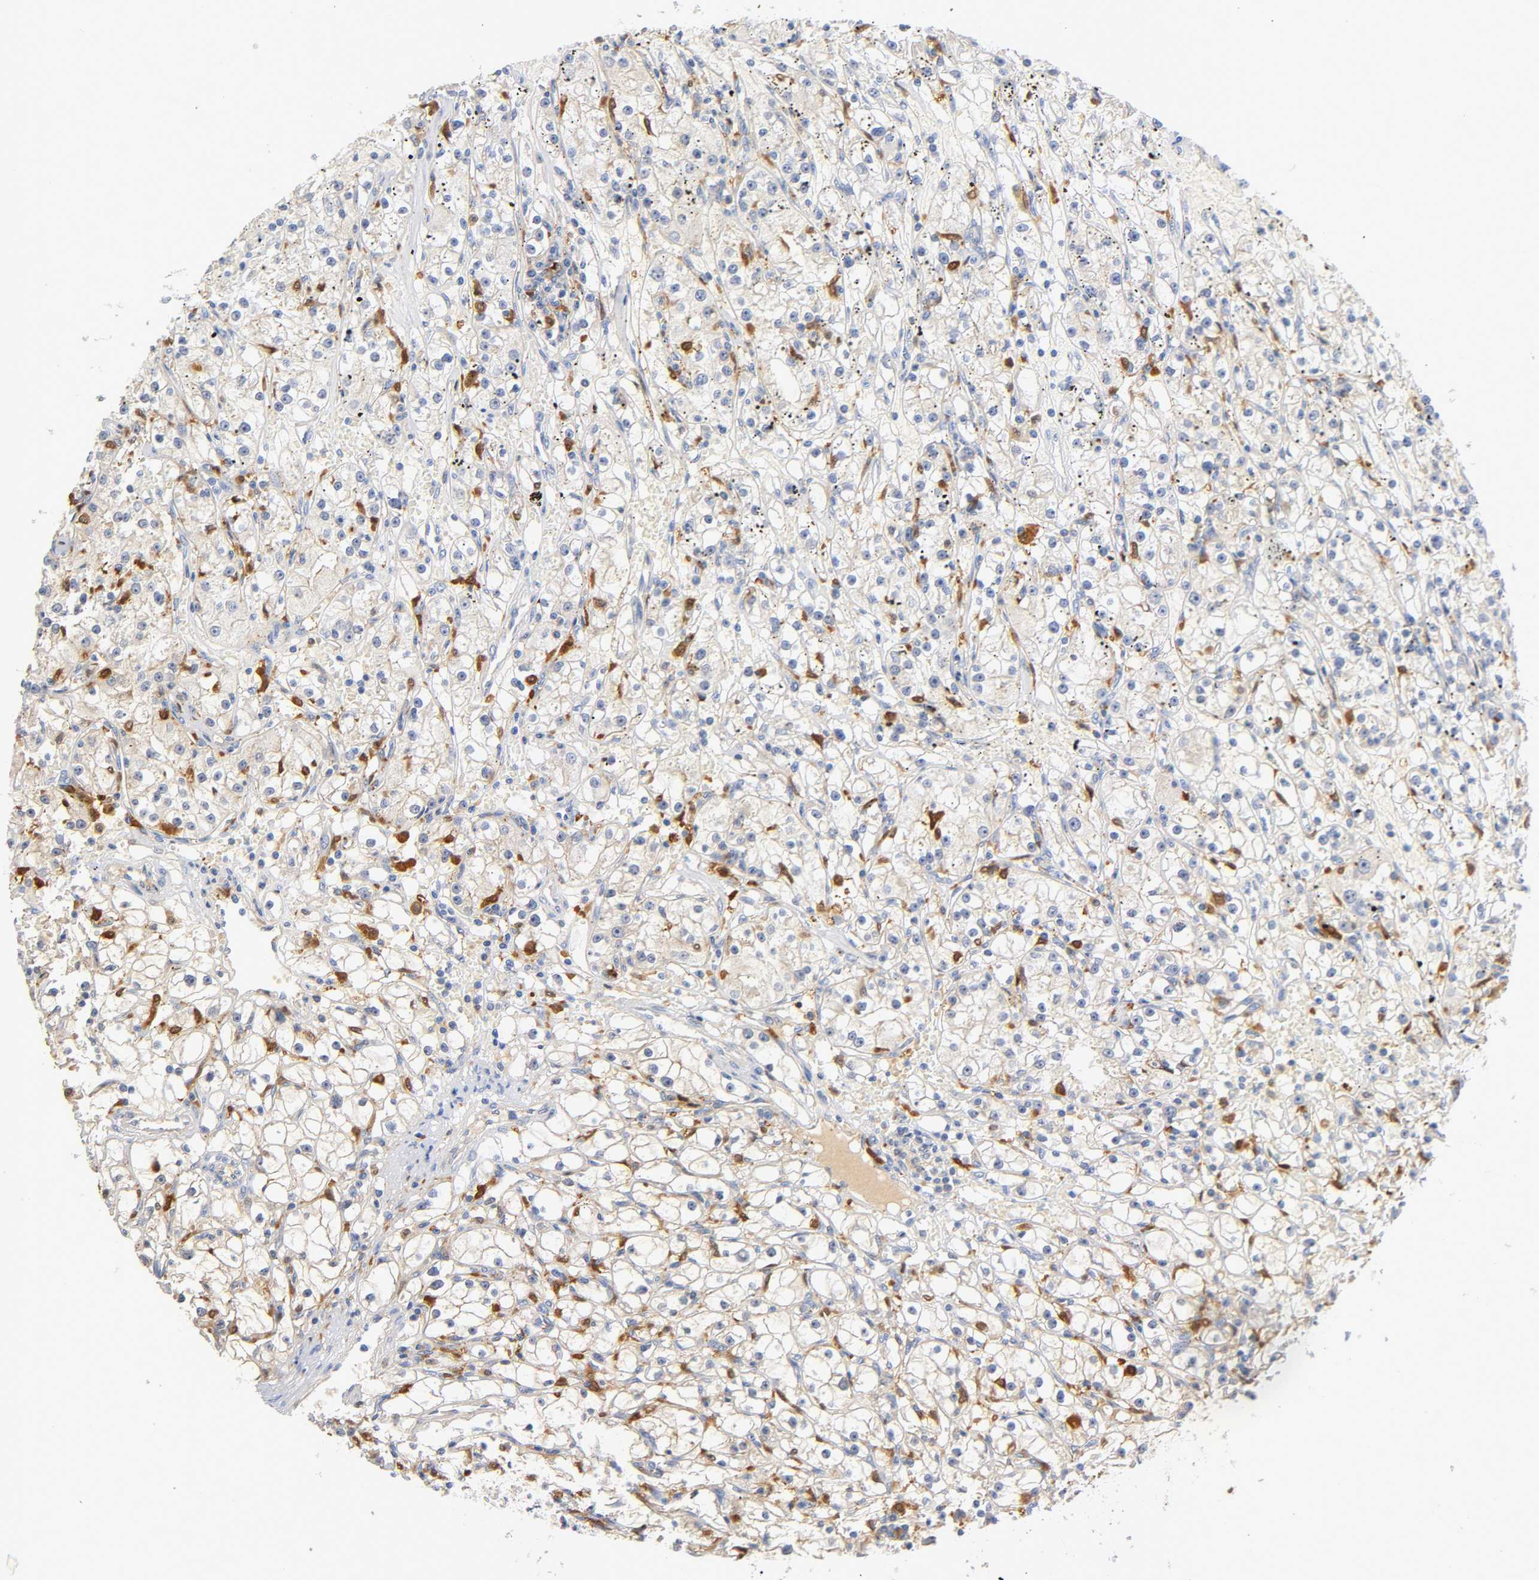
{"staining": {"intensity": "negative", "quantity": "none", "location": "none"}, "tissue": "renal cancer", "cell_type": "Tumor cells", "image_type": "cancer", "snomed": [{"axis": "morphology", "description": "Adenocarcinoma, NOS"}, {"axis": "topography", "description": "Kidney"}], "caption": "The histopathology image demonstrates no significant positivity in tumor cells of renal cancer.", "gene": "IL18", "patient": {"sex": "male", "age": 56}}